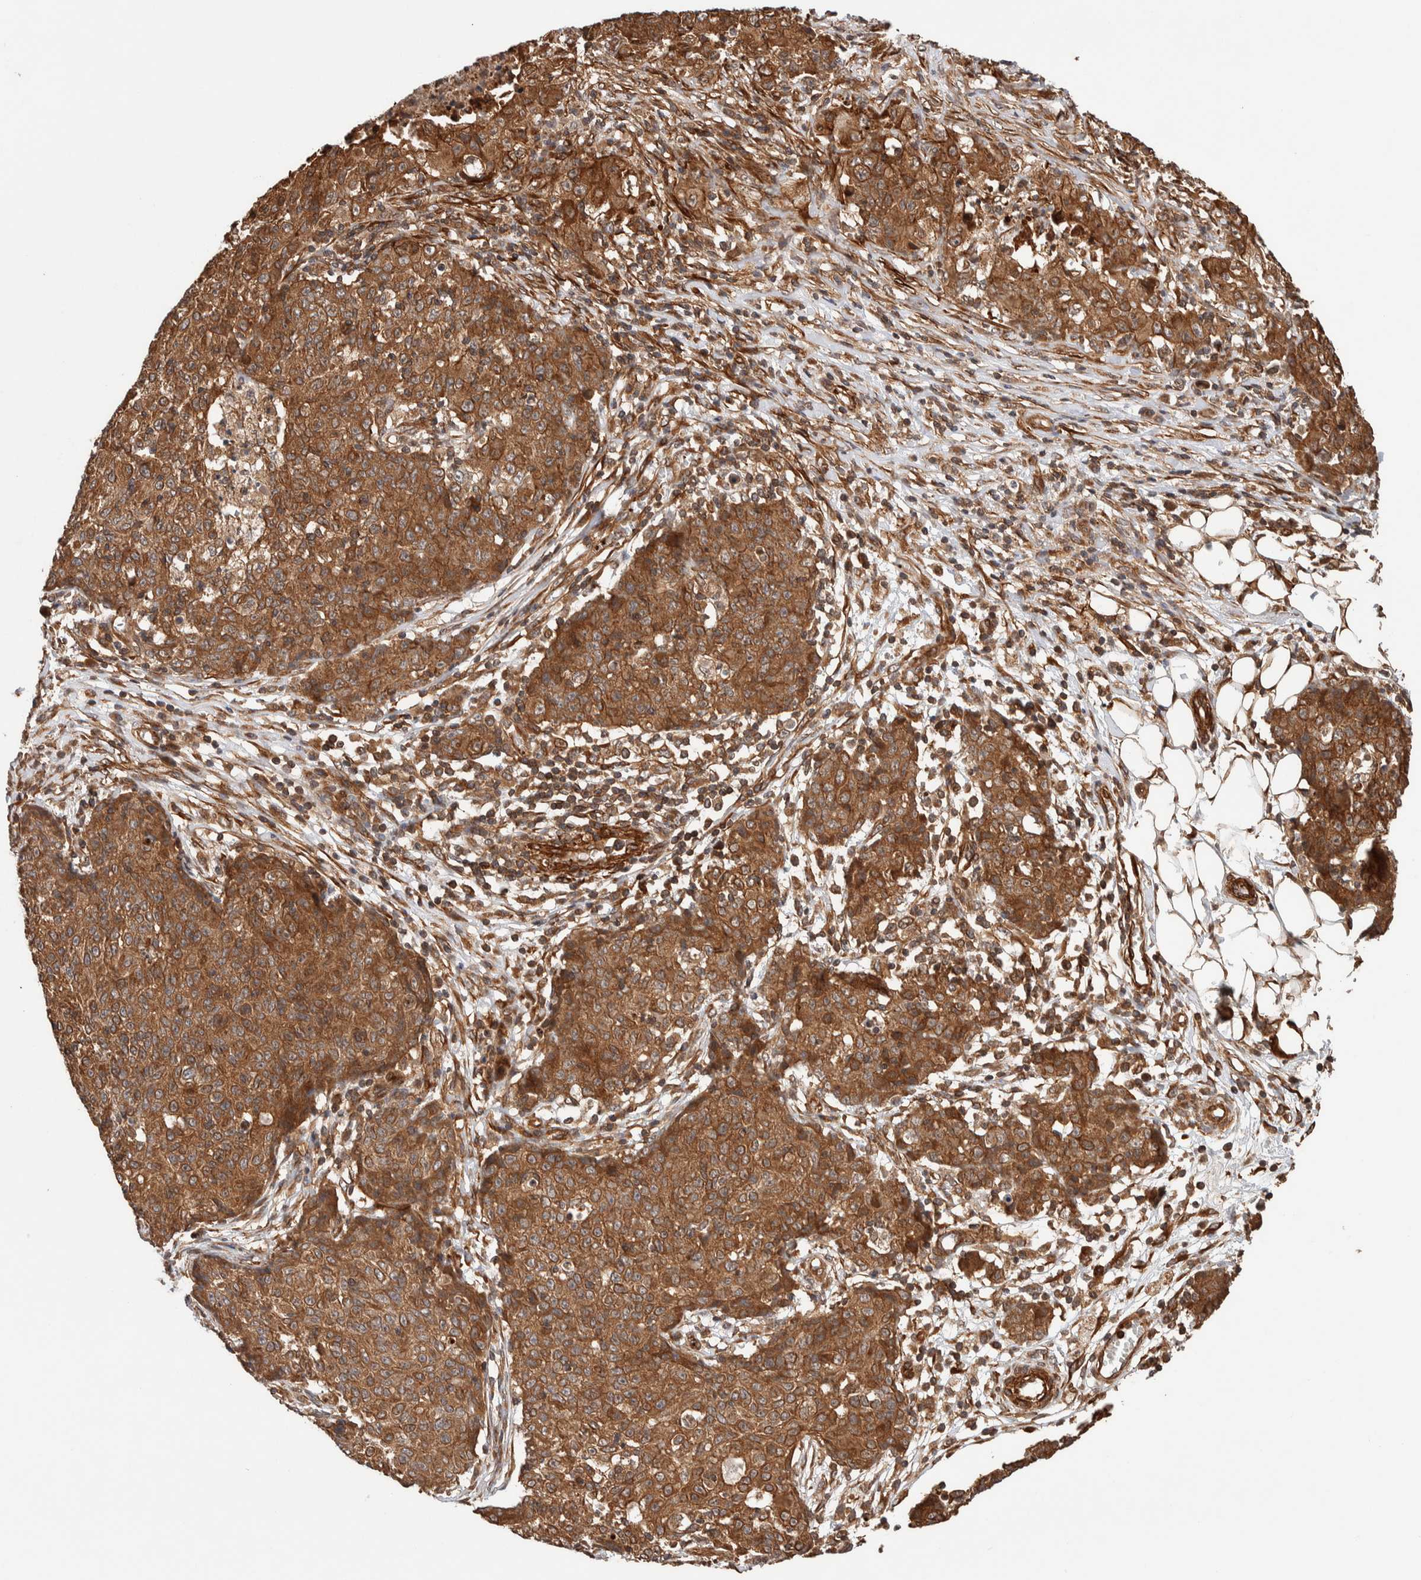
{"staining": {"intensity": "moderate", "quantity": ">75%", "location": "cytoplasmic/membranous"}, "tissue": "ovarian cancer", "cell_type": "Tumor cells", "image_type": "cancer", "snomed": [{"axis": "morphology", "description": "Carcinoma, endometroid"}, {"axis": "topography", "description": "Ovary"}], "caption": "IHC micrograph of neoplastic tissue: human ovarian cancer (endometroid carcinoma) stained using immunohistochemistry (IHC) shows medium levels of moderate protein expression localized specifically in the cytoplasmic/membranous of tumor cells, appearing as a cytoplasmic/membranous brown color.", "gene": "SYNRG", "patient": {"sex": "female", "age": 42}}